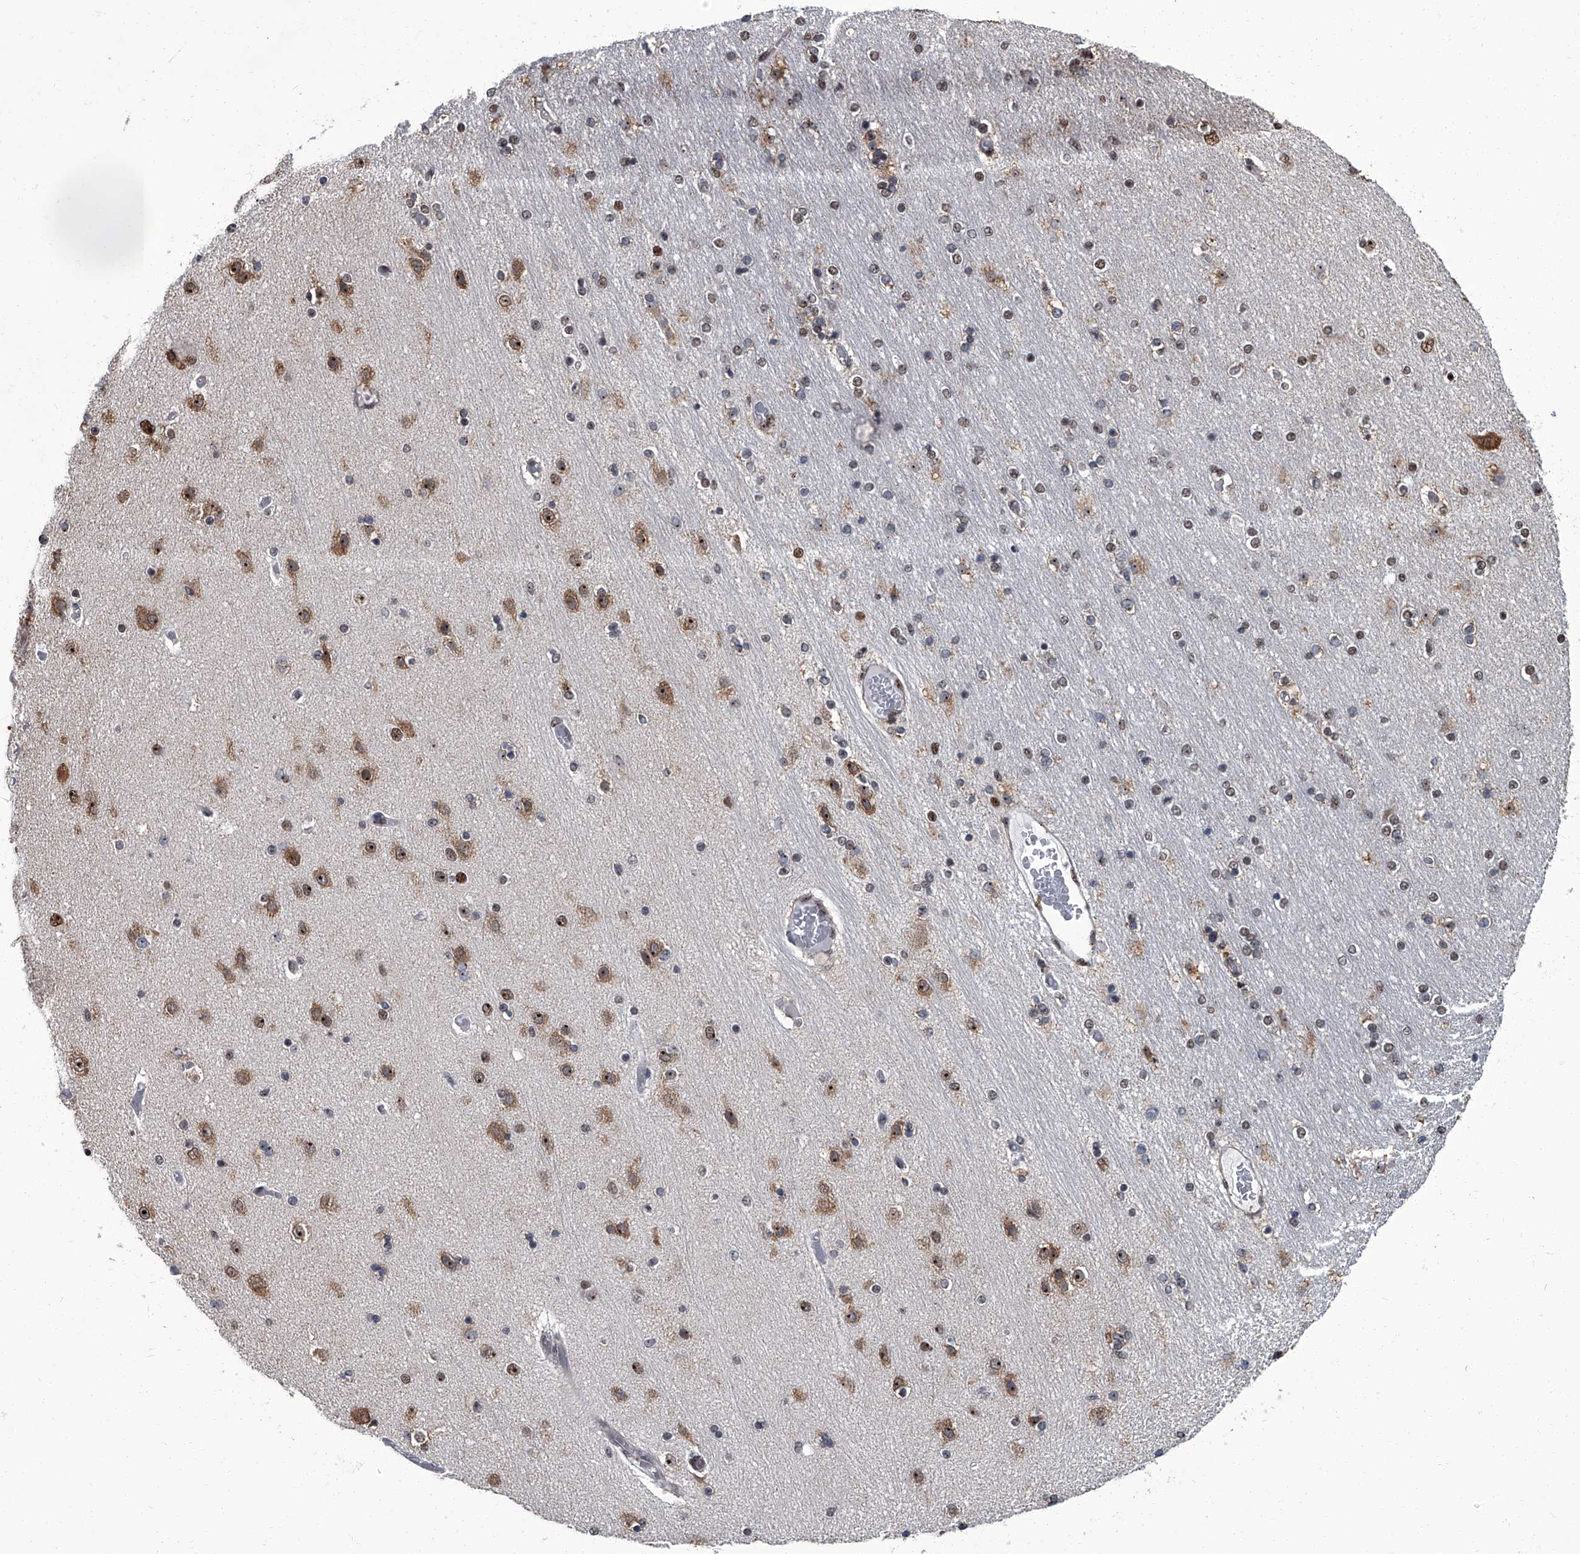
{"staining": {"intensity": "strong", "quantity": ">75%", "location": "cytoplasmic/membranous,nuclear"}, "tissue": "hippocampus", "cell_type": "Glial cells", "image_type": "normal", "snomed": [{"axis": "morphology", "description": "Normal tissue, NOS"}, {"axis": "topography", "description": "Hippocampus"}], "caption": "Hippocampus stained with immunohistochemistry (IHC) shows strong cytoplasmic/membranous,nuclear positivity in approximately >75% of glial cells. The staining was performed using DAB, with brown indicating positive protein expression. Nuclei are stained blue with hematoxylin.", "gene": "ZNF518B", "patient": {"sex": "female", "age": 54}}